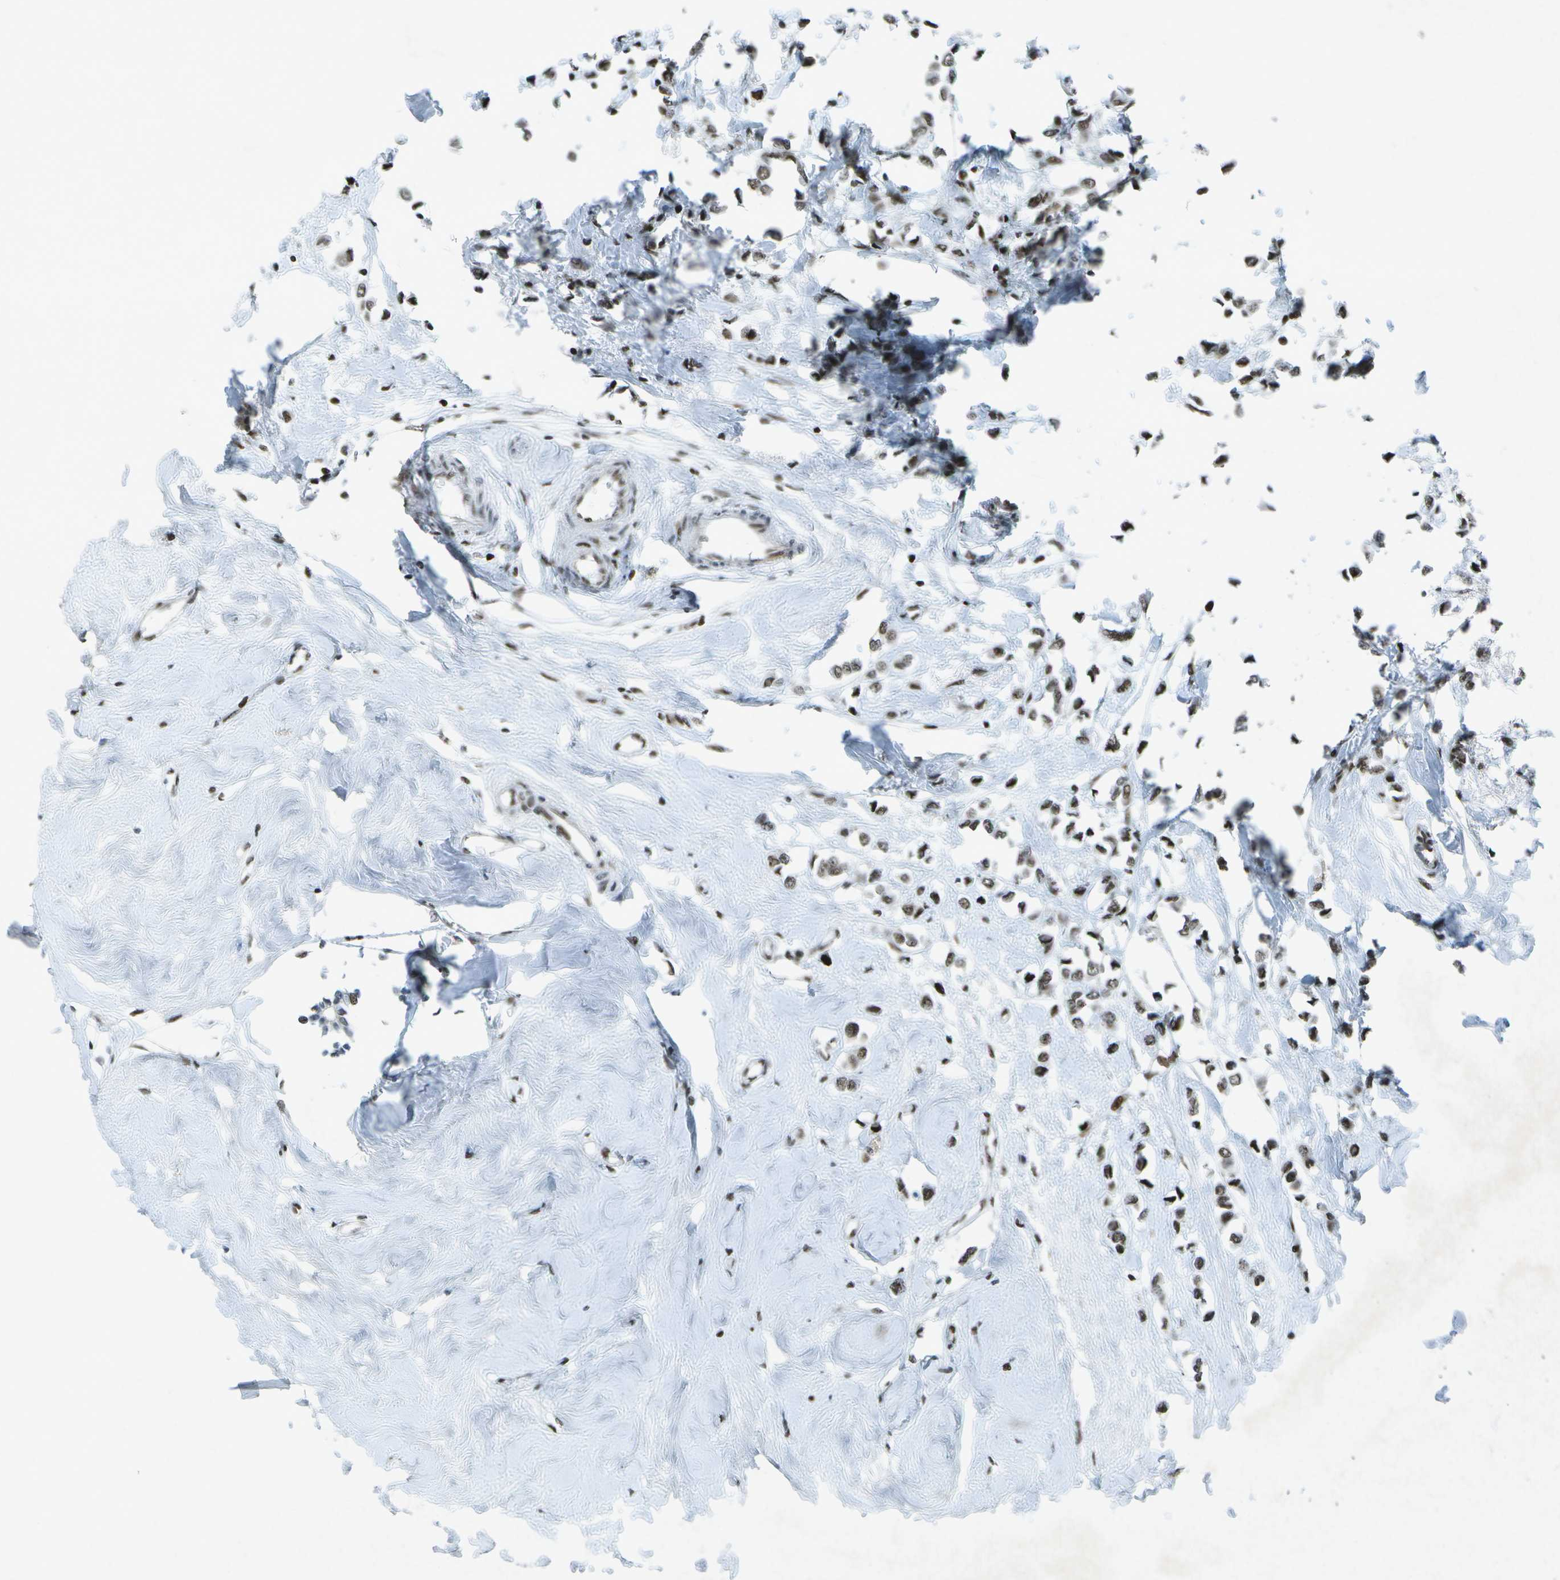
{"staining": {"intensity": "moderate", "quantity": ">75%", "location": "nuclear"}, "tissue": "breast cancer", "cell_type": "Tumor cells", "image_type": "cancer", "snomed": [{"axis": "morphology", "description": "Lobular carcinoma"}, {"axis": "topography", "description": "Breast"}], "caption": "Protein expression by immunohistochemistry demonstrates moderate nuclear staining in about >75% of tumor cells in breast cancer. (DAB (3,3'-diaminobenzidine) IHC with brightfield microscopy, high magnification).", "gene": "MTA2", "patient": {"sex": "female", "age": 51}}